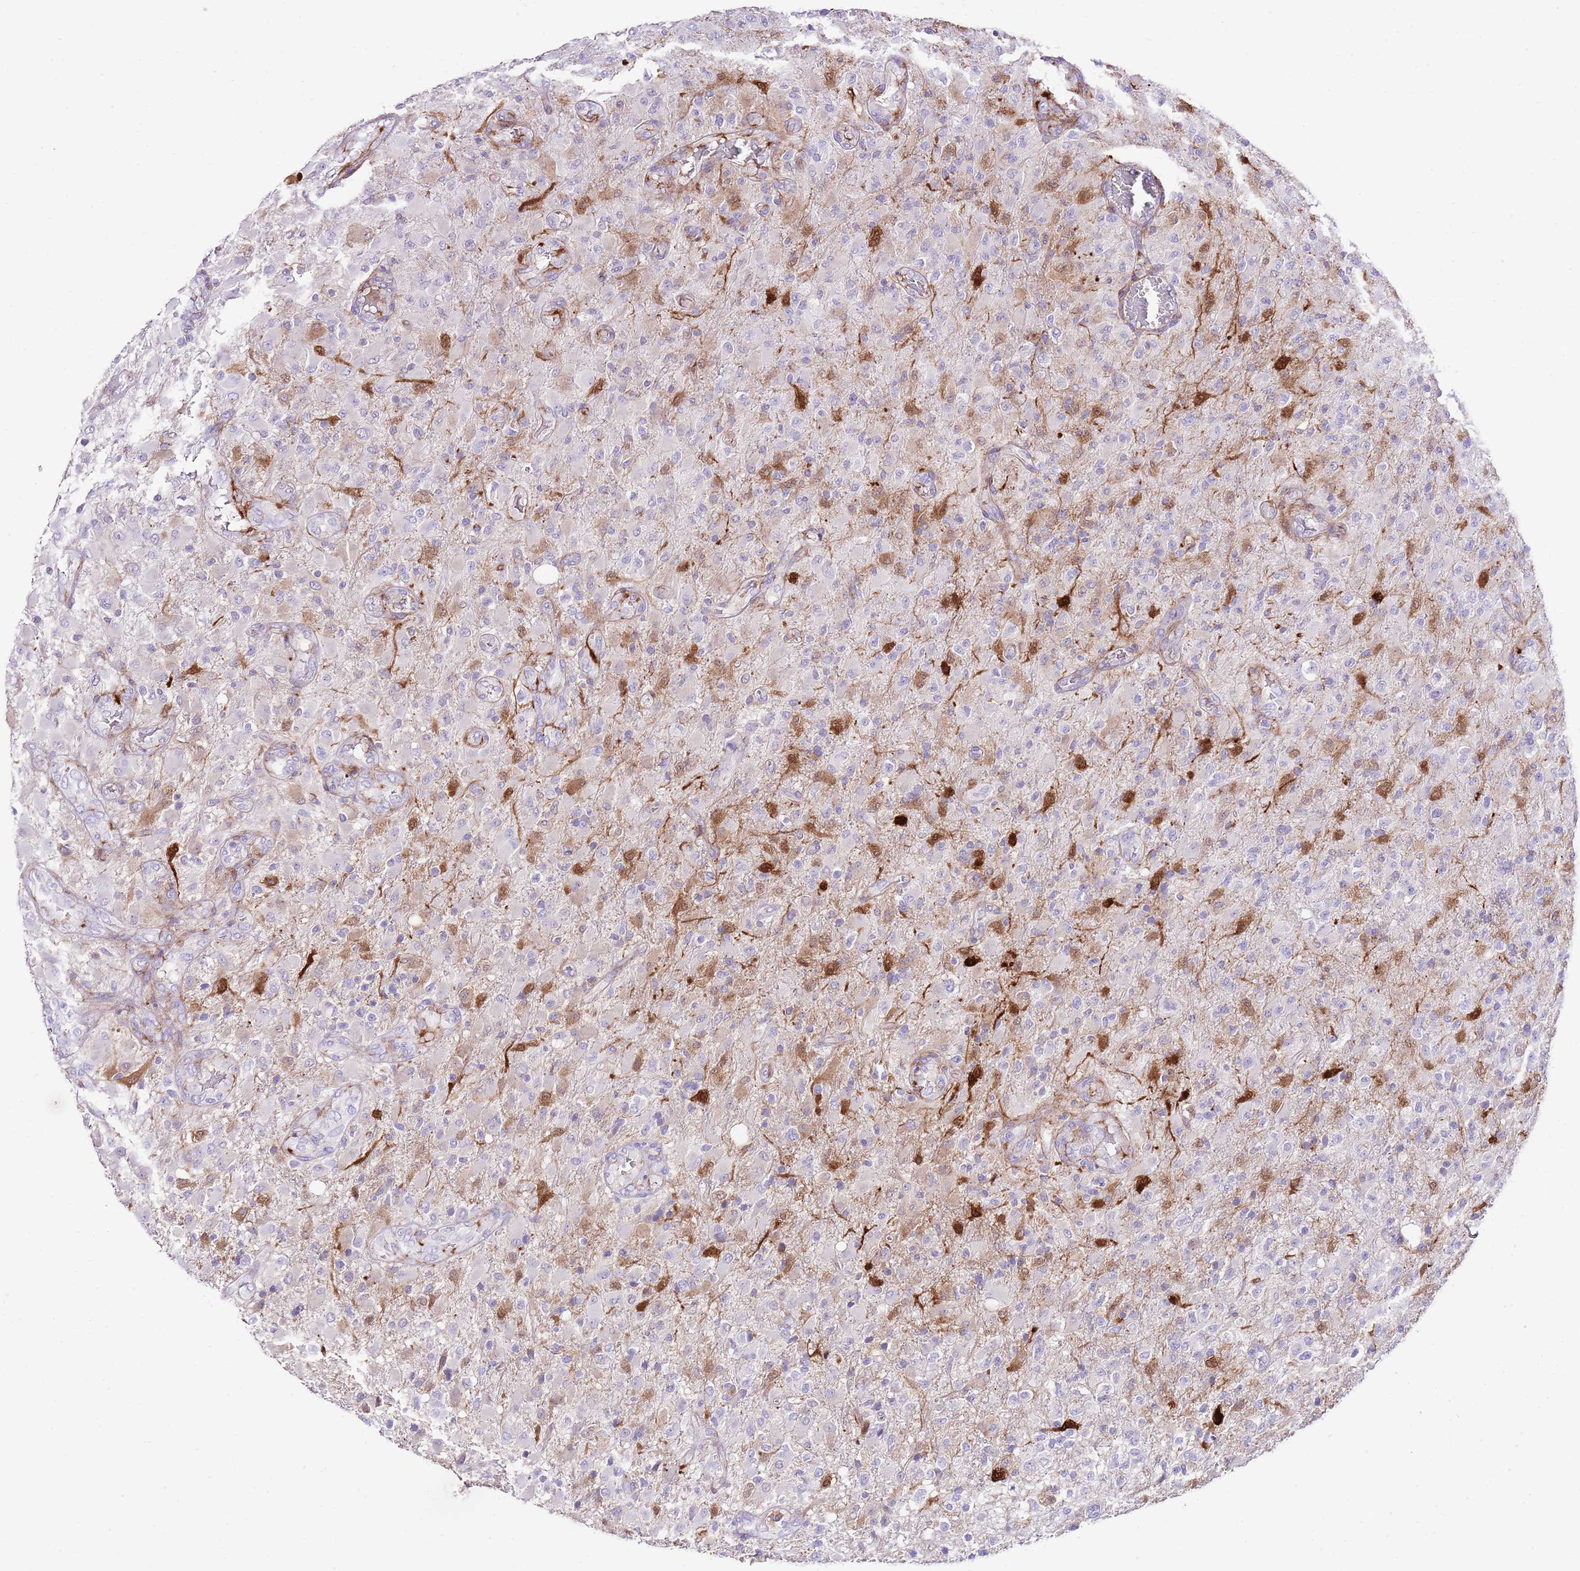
{"staining": {"intensity": "negative", "quantity": "none", "location": "none"}, "tissue": "glioma", "cell_type": "Tumor cells", "image_type": "cancer", "snomed": [{"axis": "morphology", "description": "Glioma, malignant, Low grade"}, {"axis": "topography", "description": "Brain"}], "caption": "This is a micrograph of immunohistochemistry staining of malignant glioma (low-grade), which shows no positivity in tumor cells.", "gene": "ALDH3A1", "patient": {"sex": "male", "age": 65}}